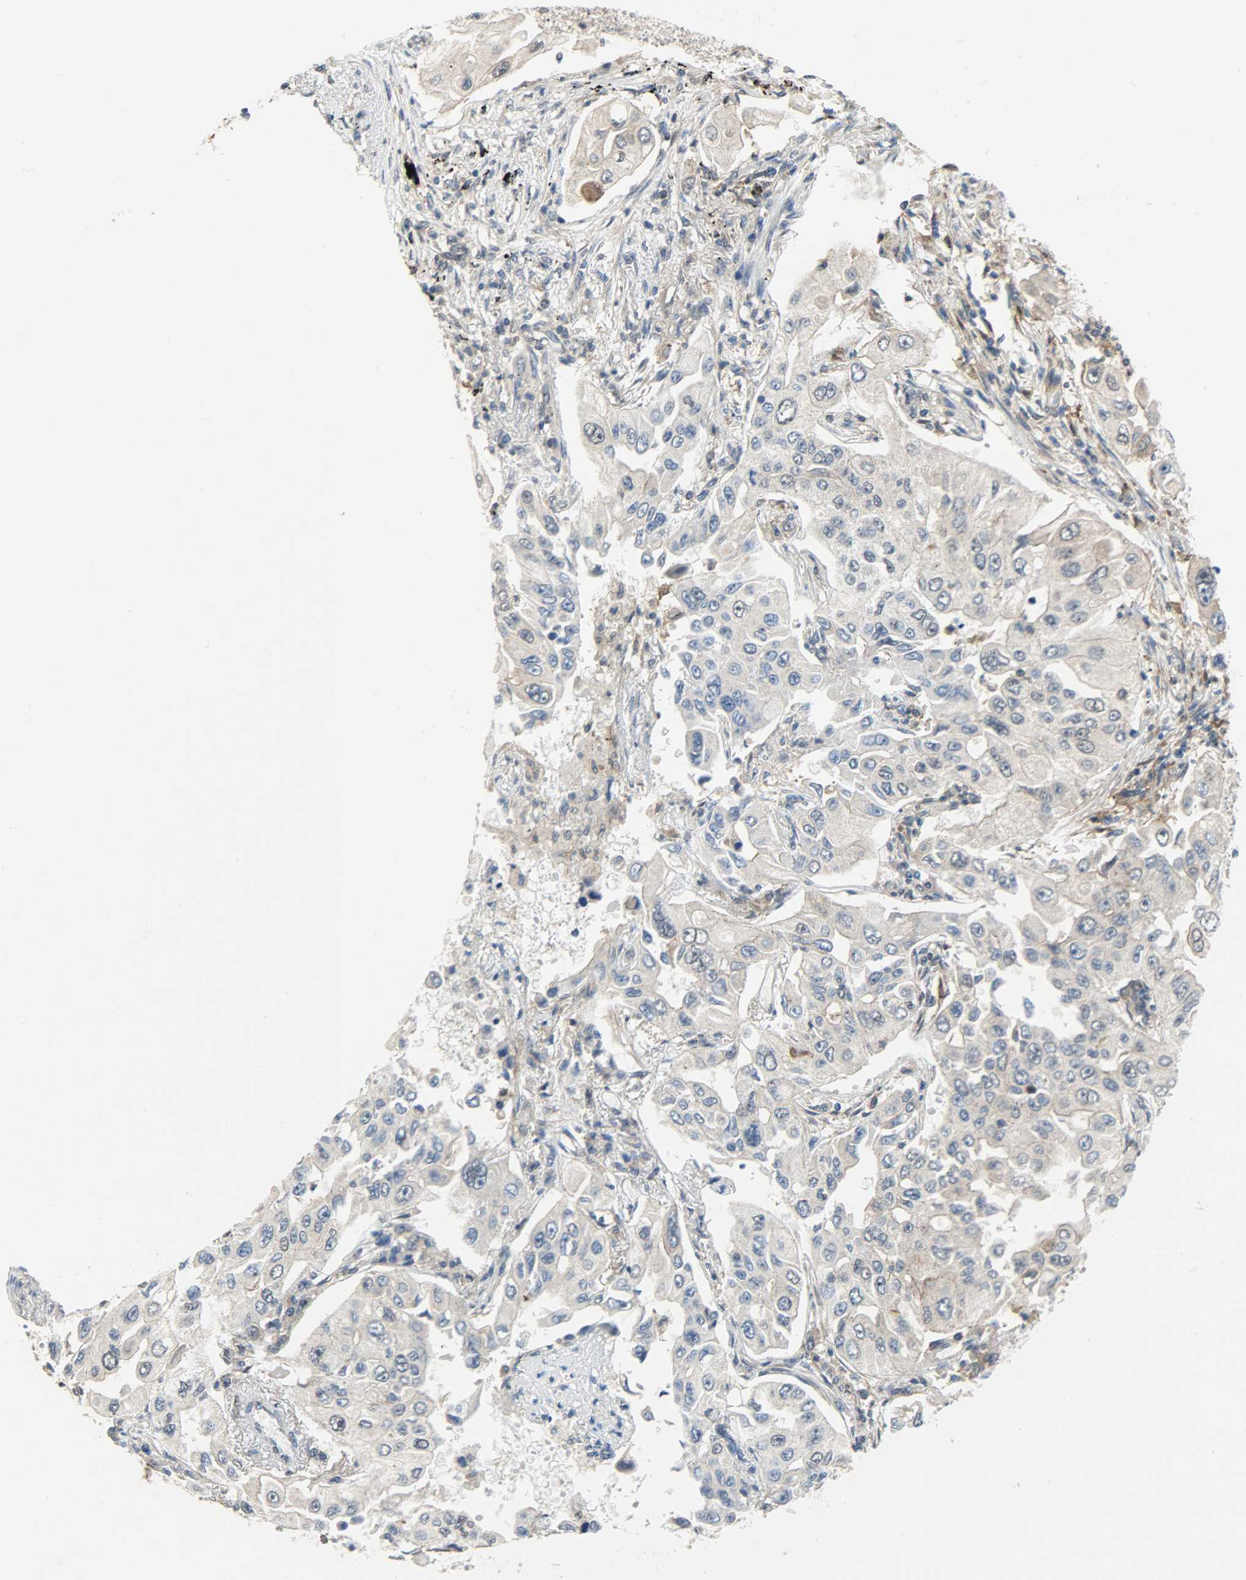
{"staining": {"intensity": "negative", "quantity": "none", "location": "none"}, "tissue": "lung cancer", "cell_type": "Tumor cells", "image_type": "cancer", "snomed": [{"axis": "morphology", "description": "Adenocarcinoma, NOS"}, {"axis": "topography", "description": "Lung"}], "caption": "DAB immunohistochemical staining of human lung adenocarcinoma demonstrates no significant expression in tumor cells. (IHC, brightfield microscopy, high magnification).", "gene": "TRIM21", "patient": {"sex": "male", "age": 84}}